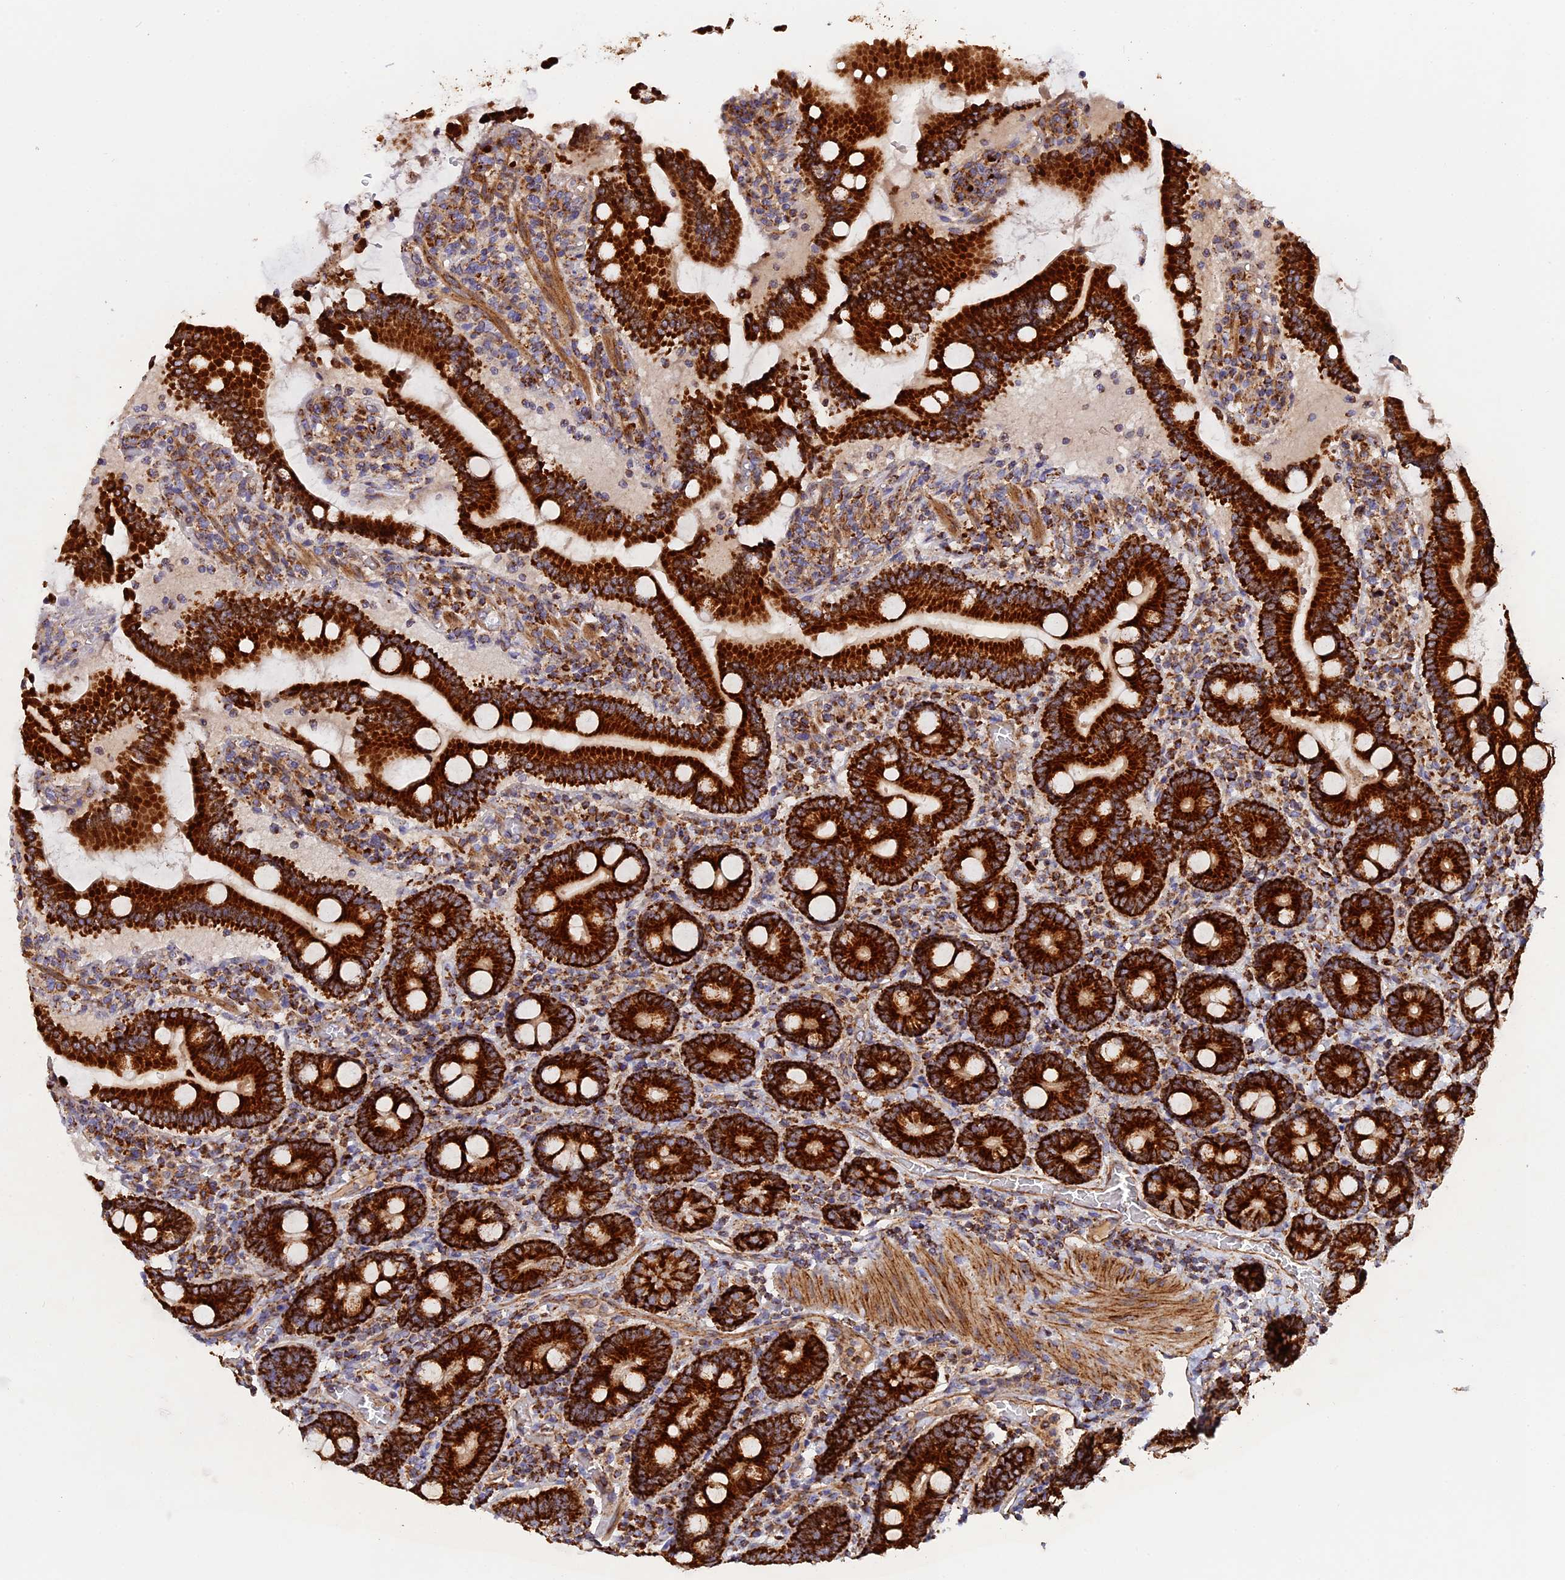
{"staining": {"intensity": "strong", "quantity": ">75%", "location": "cytoplasmic/membranous"}, "tissue": "duodenum", "cell_type": "Glandular cells", "image_type": "normal", "snomed": [{"axis": "morphology", "description": "Normal tissue, NOS"}, {"axis": "topography", "description": "Duodenum"}], "caption": "Immunohistochemistry of unremarkable duodenum exhibits high levels of strong cytoplasmic/membranous expression in approximately >75% of glandular cells. Immunohistochemistry stains the protein in brown and the nuclei are stained blue.", "gene": "UQCRB", "patient": {"sex": "male", "age": 55}}